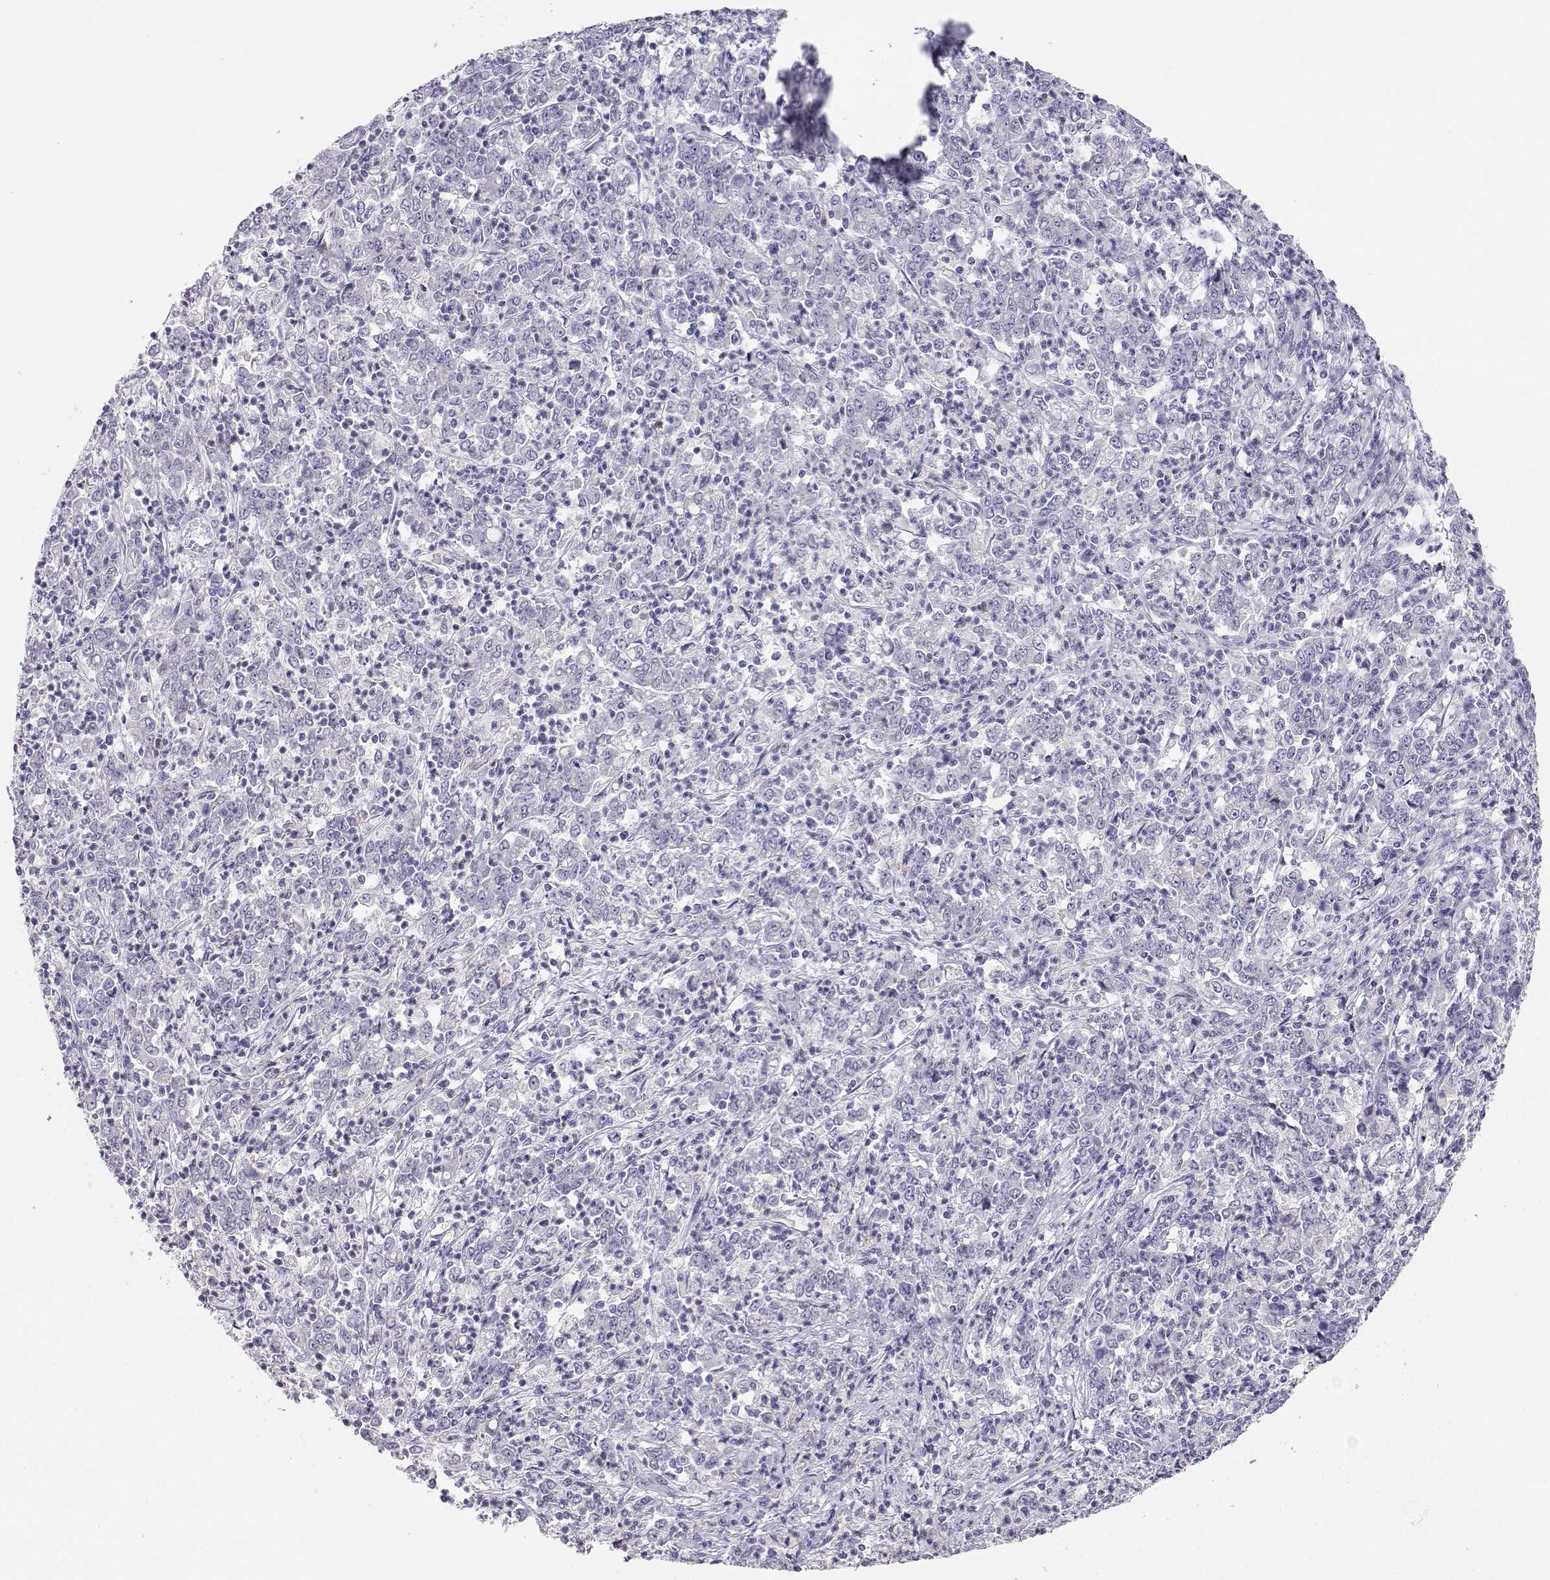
{"staining": {"intensity": "negative", "quantity": "none", "location": "none"}, "tissue": "stomach cancer", "cell_type": "Tumor cells", "image_type": "cancer", "snomed": [{"axis": "morphology", "description": "Adenocarcinoma, NOS"}, {"axis": "topography", "description": "Stomach, lower"}], "caption": "Tumor cells show no significant protein positivity in stomach cancer (adenocarcinoma).", "gene": "CDHR1", "patient": {"sex": "female", "age": 71}}